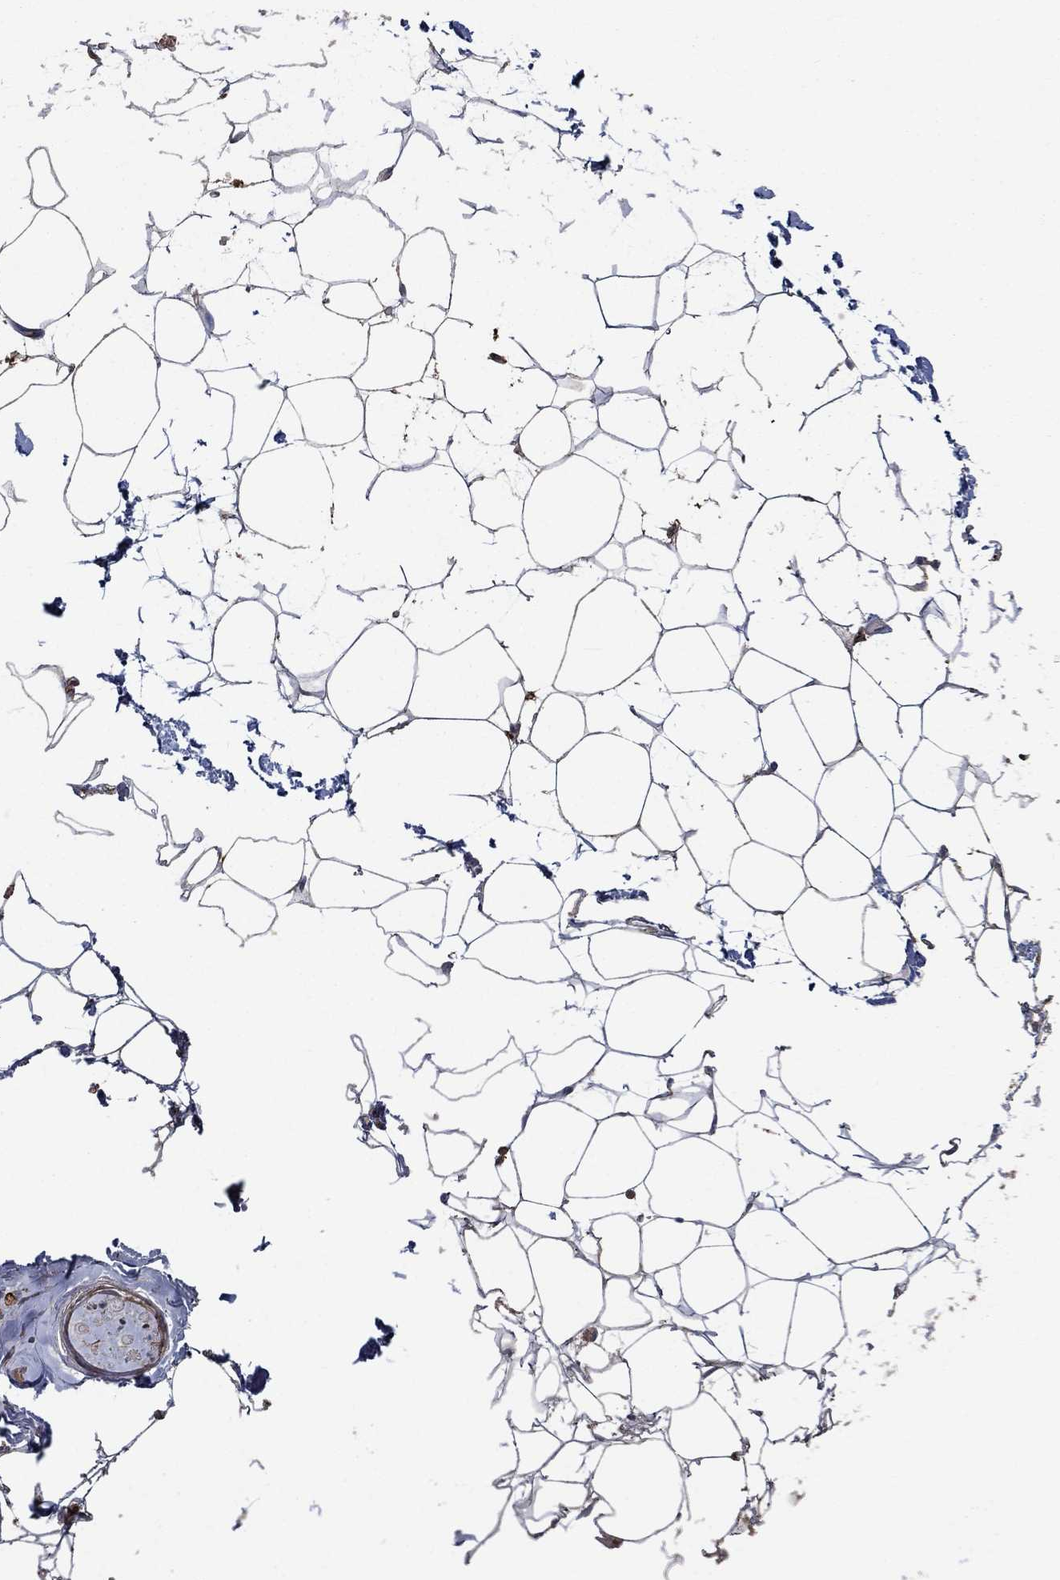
{"staining": {"intensity": "negative", "quantity": "none", "location": "none"}, "tissue": "adipose tissue", "cell_type": "Adipocytes", "image_type": "normal", "snomed": [{"axis": "morphology", "description": "Normal tissue, NOS"}, {"axis": "topography", "description": "Skin"}, {"axis": "topography", "description": "Peripheral nerve tissue"}], "caption": "High power microscopy photomicrograph of an immunohistochemistry histopathology image of normal adipose tissue, revealing no significant positivity in adipocytes. (DAB (3,3'-diaminobenzidine) immunohistochemistry (IHC), high magnification).", "gene": "IL10", "patient": {"sex": "female", "age": 56}}